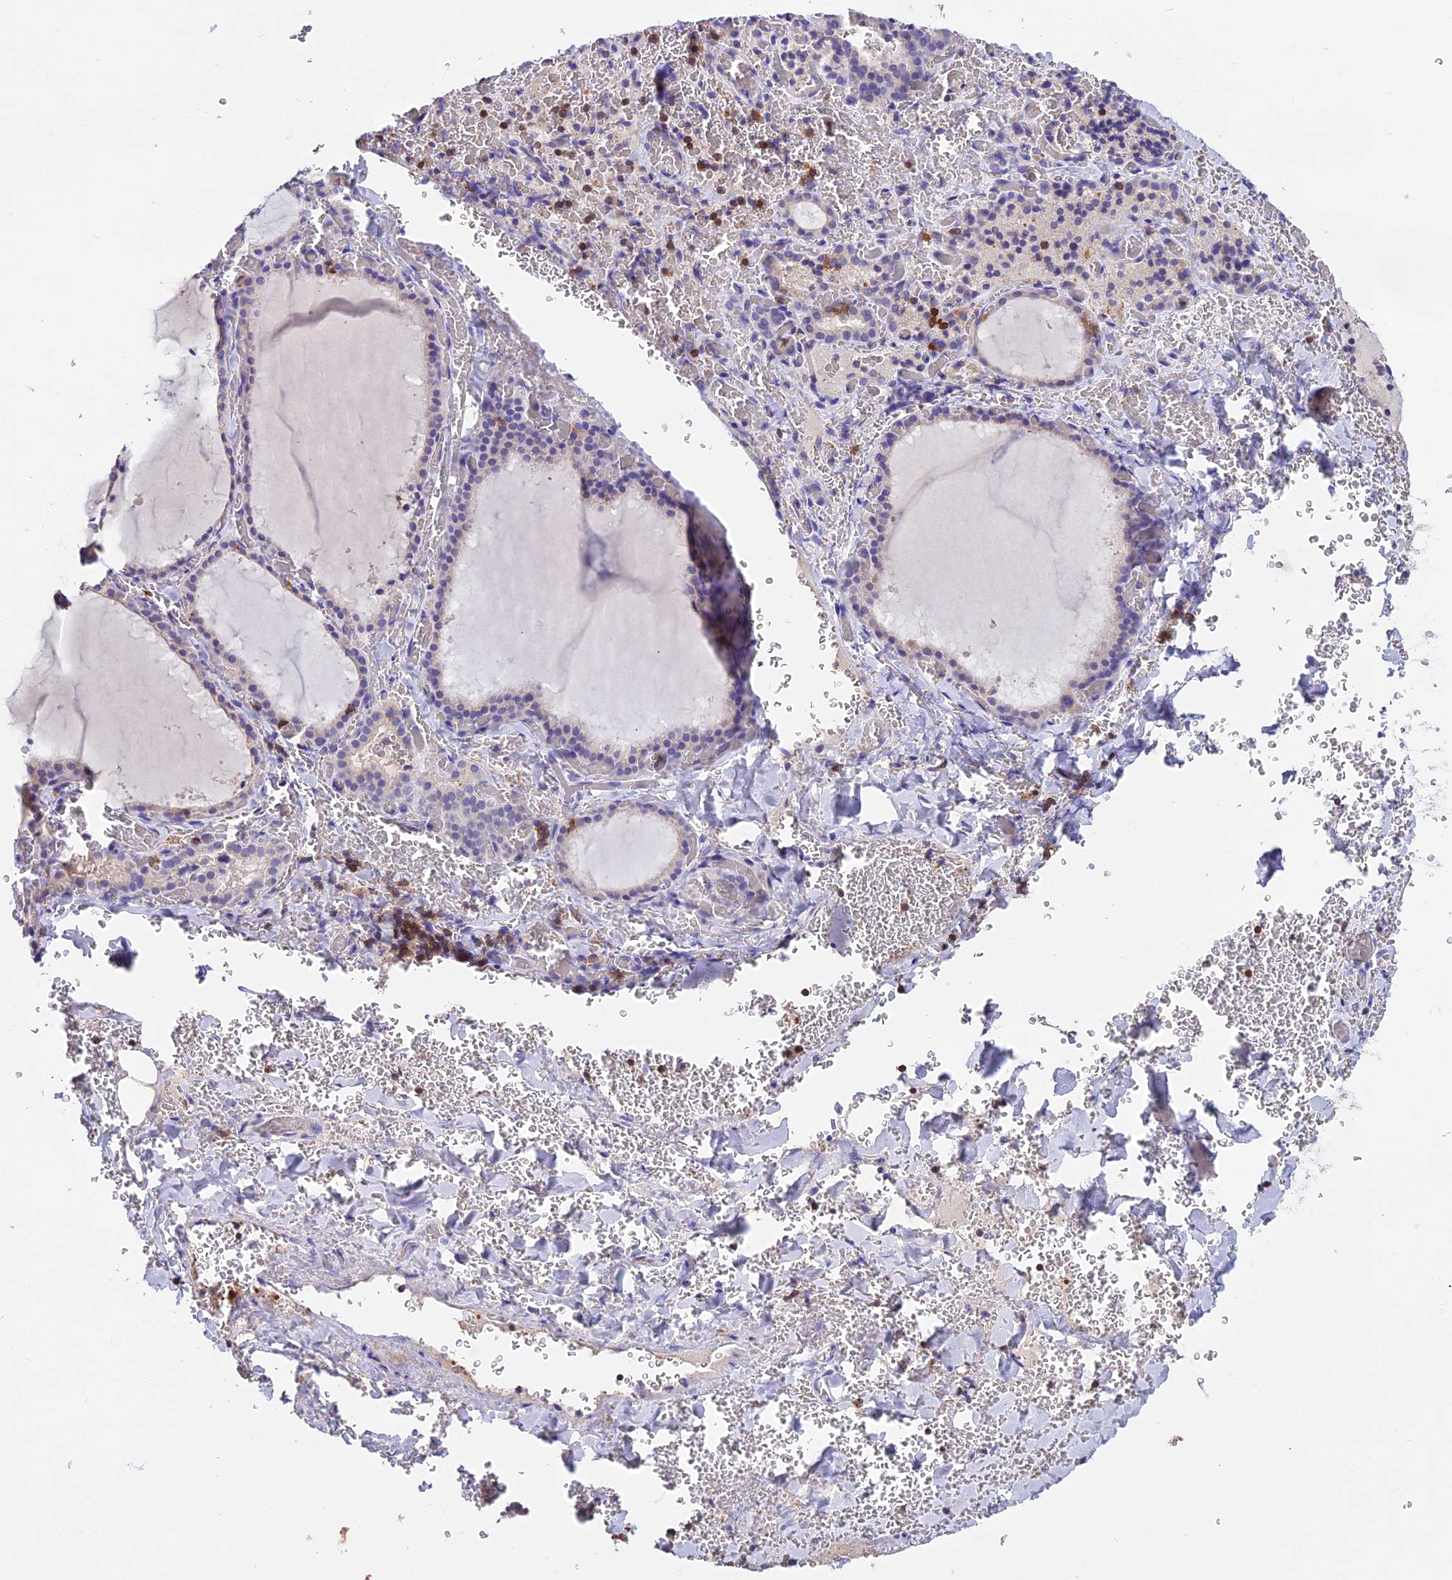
{"staining": {"intensity": "negative", "quantity": "none", "location": "none"}, "tissue": "thyroid gland", "cell_type": "Glandular cells", "image_type": "normal", "snomed": [{"axis": "morphology", "description": "Normal tissue, NOS"}, {"axis": "topography", "description": "Thyroid gland"}], "caption": "A high-resolution photomicrograph shows IHC staining of normal thyroid gland, which shows no significant positivity in glandular cells. Brightfield microscopy of IHC stained with DAB (3,3'-diaminobenzidine) (brown) and hematoxylin (blue), captured at high magnification.", "gene": "LPXN", "patient": {"sex": "female", "age": 39}}